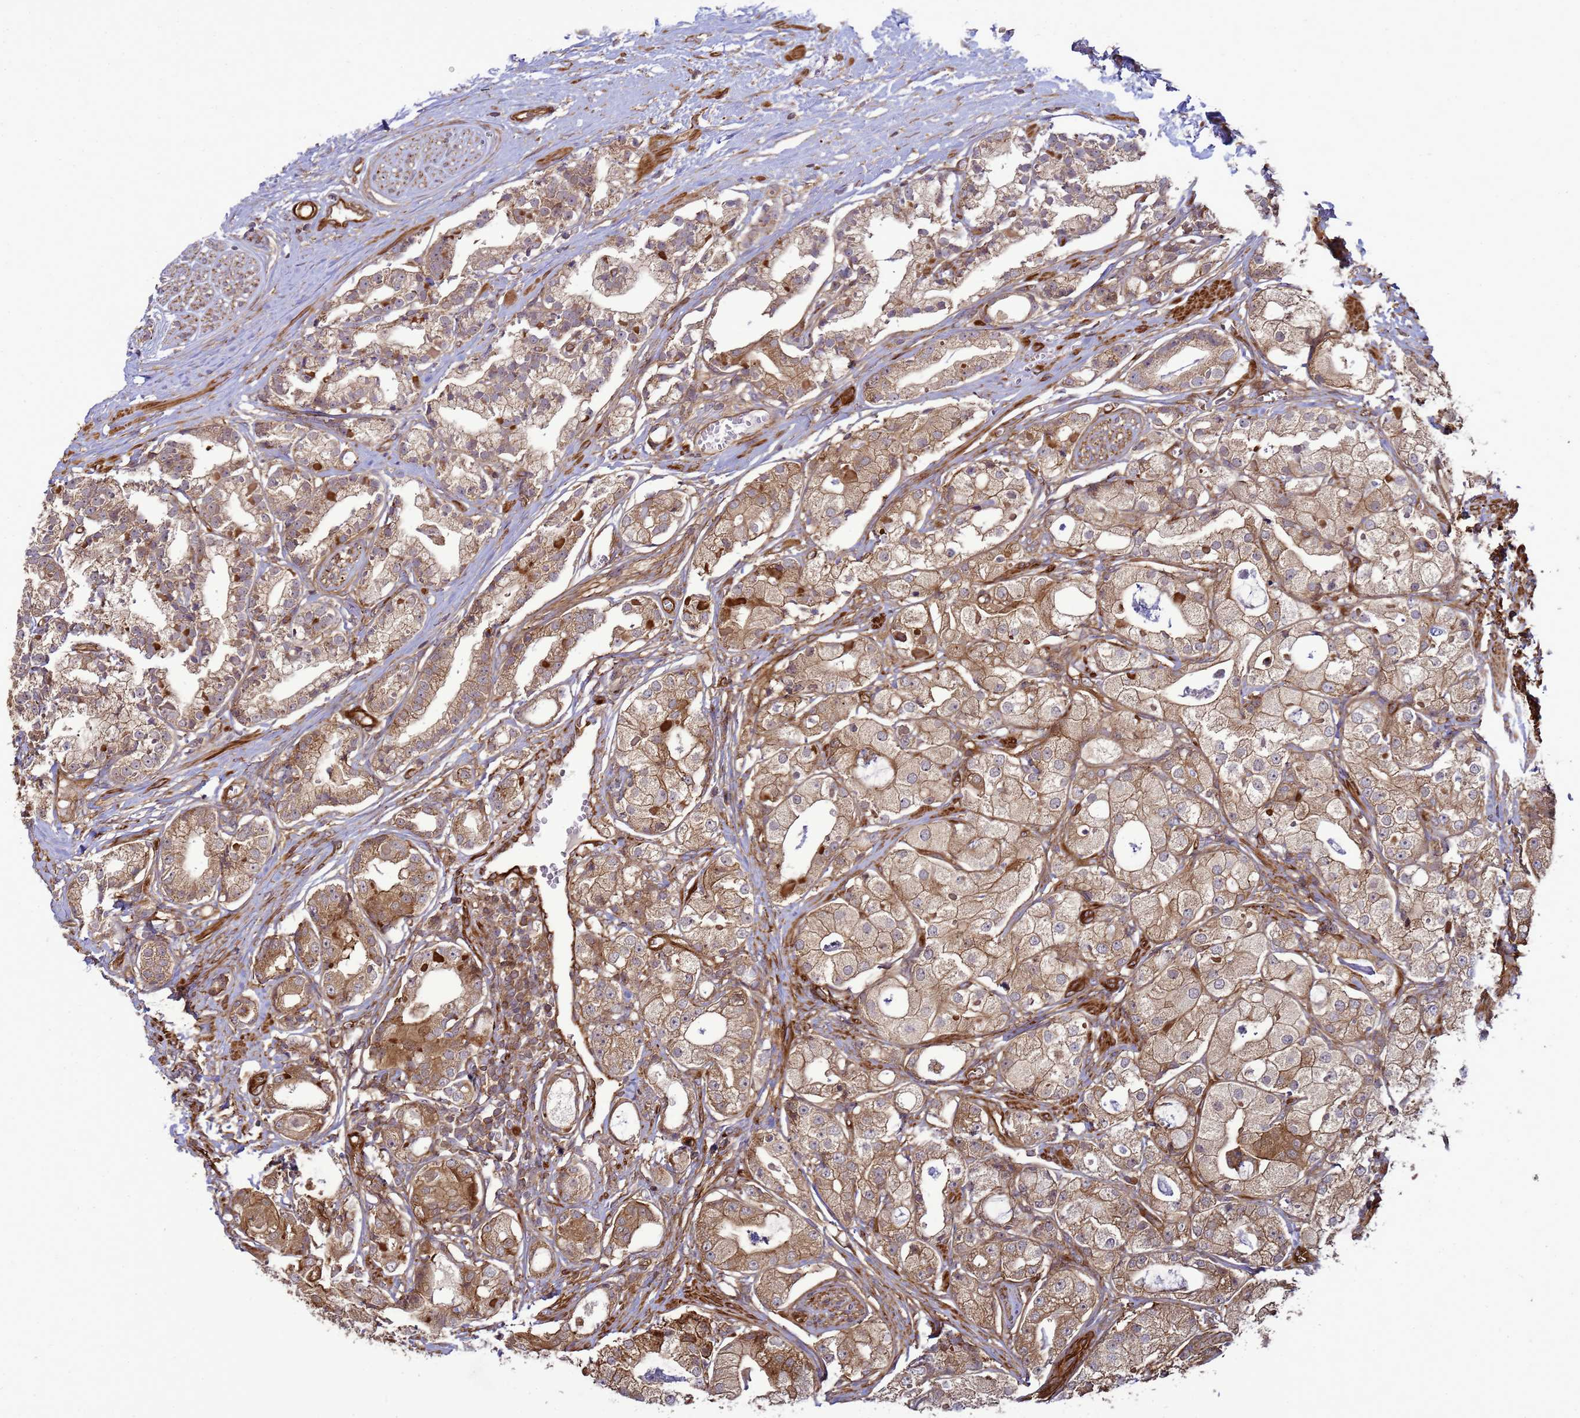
{"staining": {"intensity": "moderate", "quantity": ">75%", "location": "cytoplasmic/membranous"}, "tissue": "prostate cancer", "cell_type": "Tumor cells", "image_type": "cancer", "snomed": [{"axis": "morphology", "description": "Adenocarcinoma, High grade"}, {"axis": "topography", "description": "Prostate"}], "caption": "Immunohistochemical staining of high-grade adenocarcinoma (prostate) reveals moderate cytoplasmic/membranous protein staining in approximately >75% of tumor cells.", "gene": "CNOT1", "patient": {"sex": "male", "age": 71}}